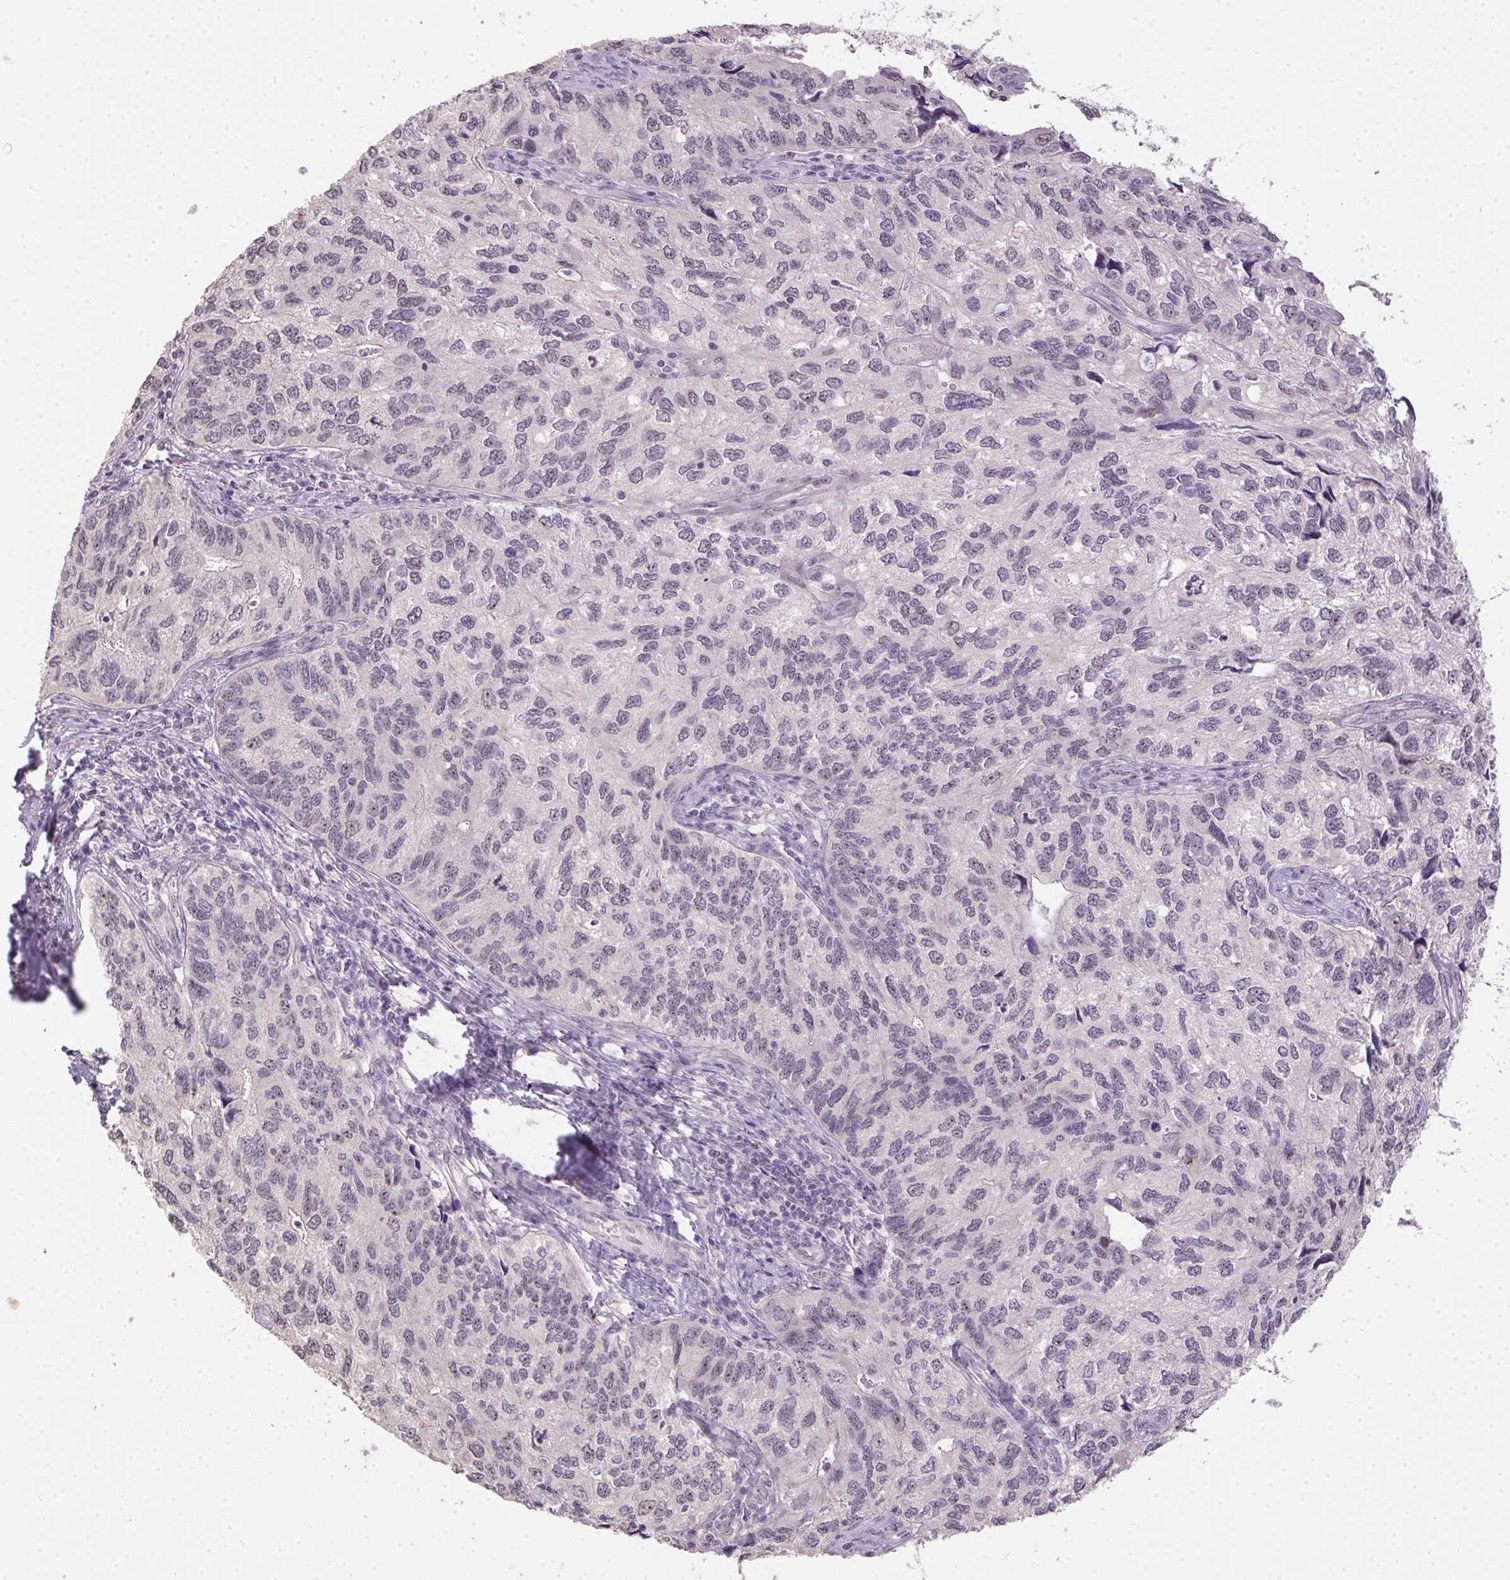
{"staining": {"intensity": "weak", "quantity": "<25%", "location": "nuclear"}, "tissue": "endometrial cancer", "cell_type": "Tumor cells", "image_type": "cancer", "snomed": [{"axis": "morphology", "description": "Carcinoma, NOS"}, {"axis": "topography", "description": "Uterus"}], "caption": "Endometrial carcinoma was stained to show a protein in brown. There is no significant positivity in tumor cells.", "gene": "BATF2", "patient": {"sex": "female", "age": 76}}